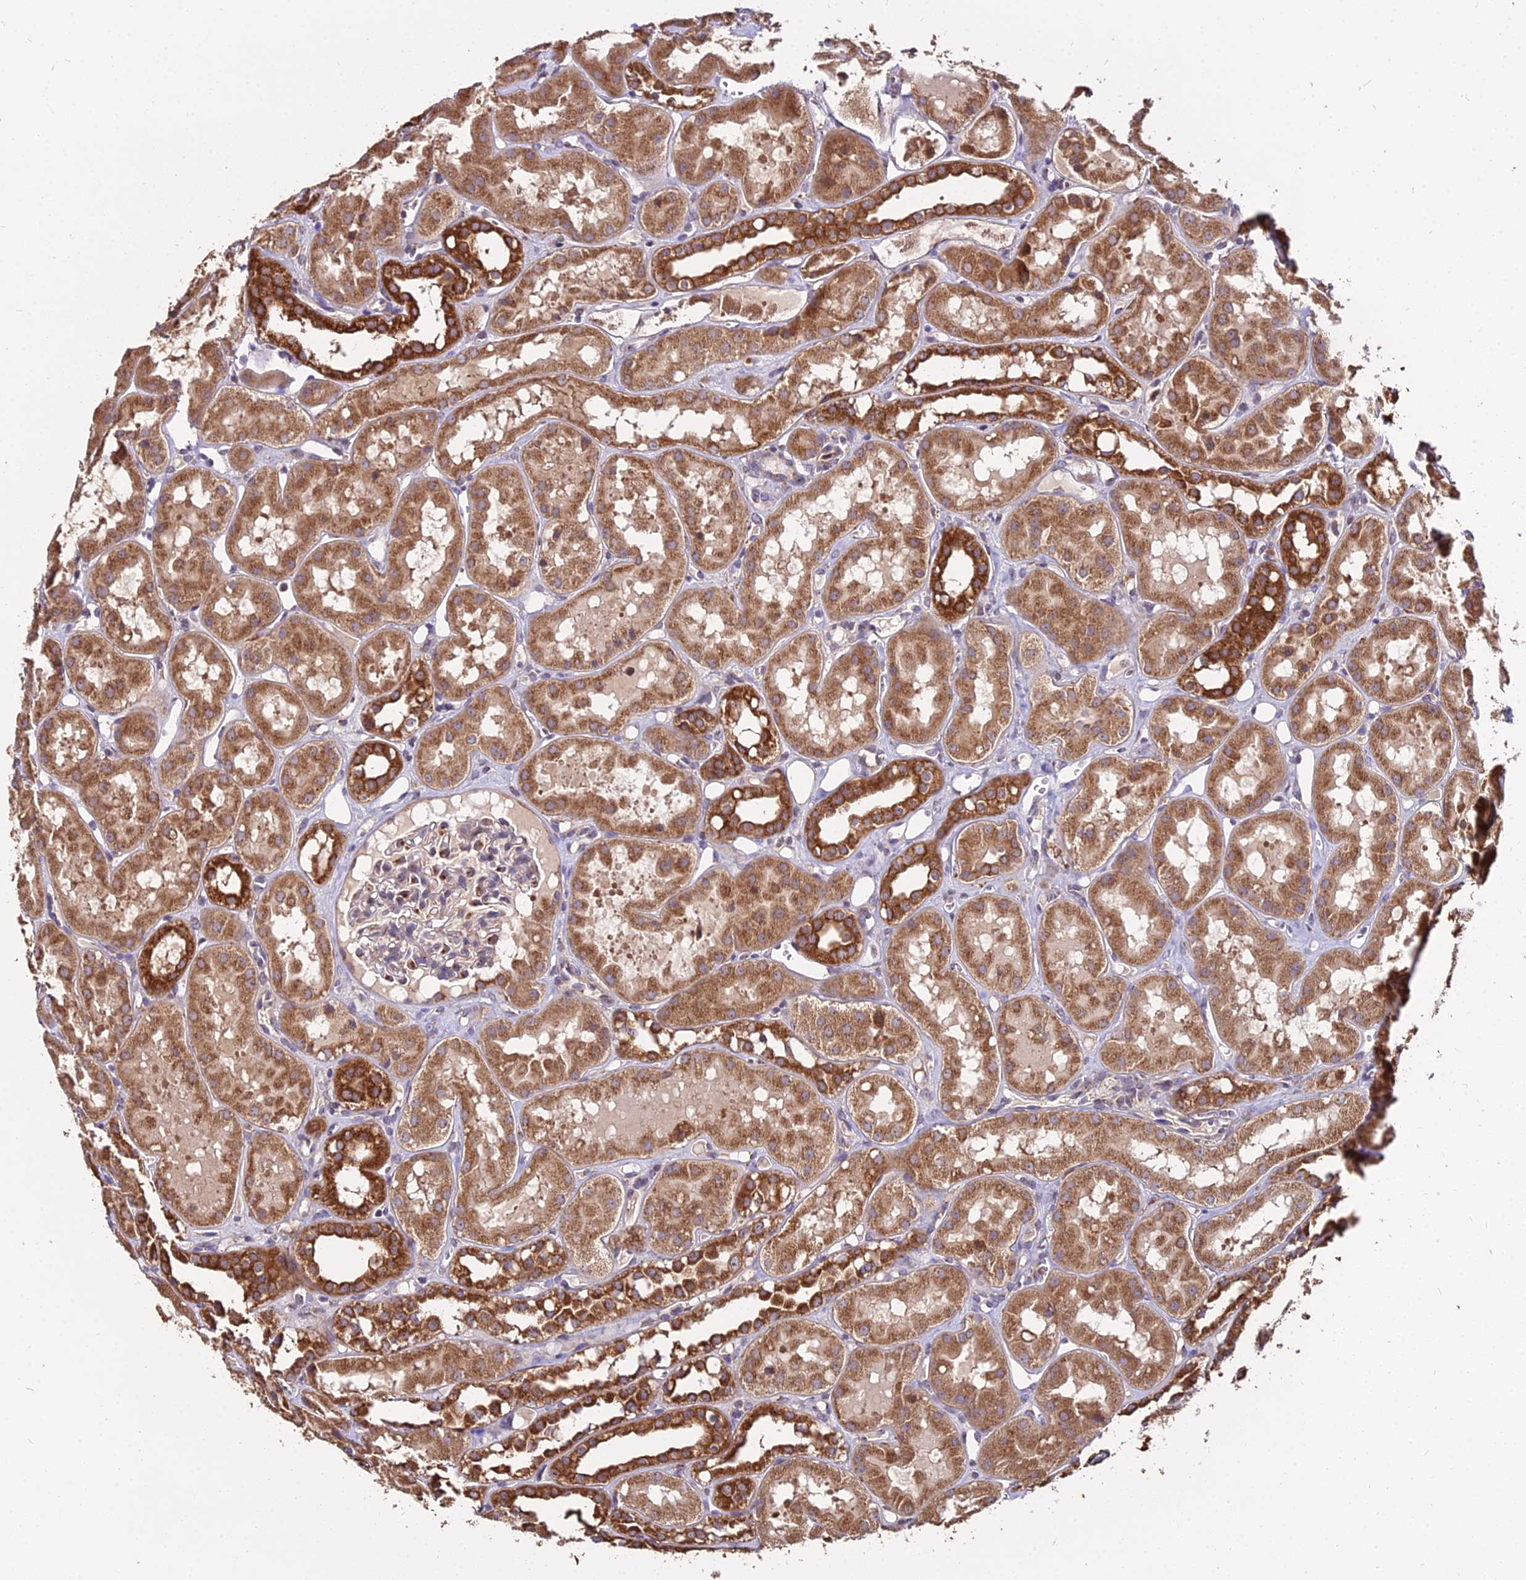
{"staining": {"intensity": "moderate", "quantity": "<25%", "location": "cytoplasmic/membranous"}, "tissue": "kidney", "cell_type": "Cells in glomeruli", "image_type": "normal", "snomed": [{"axis": "morphology", "description": "Normal tissue, NOS"}, {"axis": "topography", "description": "Kidney"}], "caption": "IHC (DAB) staining of normal human kidney demonstrates moderate cytoplasmic/membranous protein expression in about <25% of cells in glomeruli. (IHC, brightfield microscopy, high magnification).", "gene": "ENSG00000258465", "patient": {"sex": "male", "age": 16}}